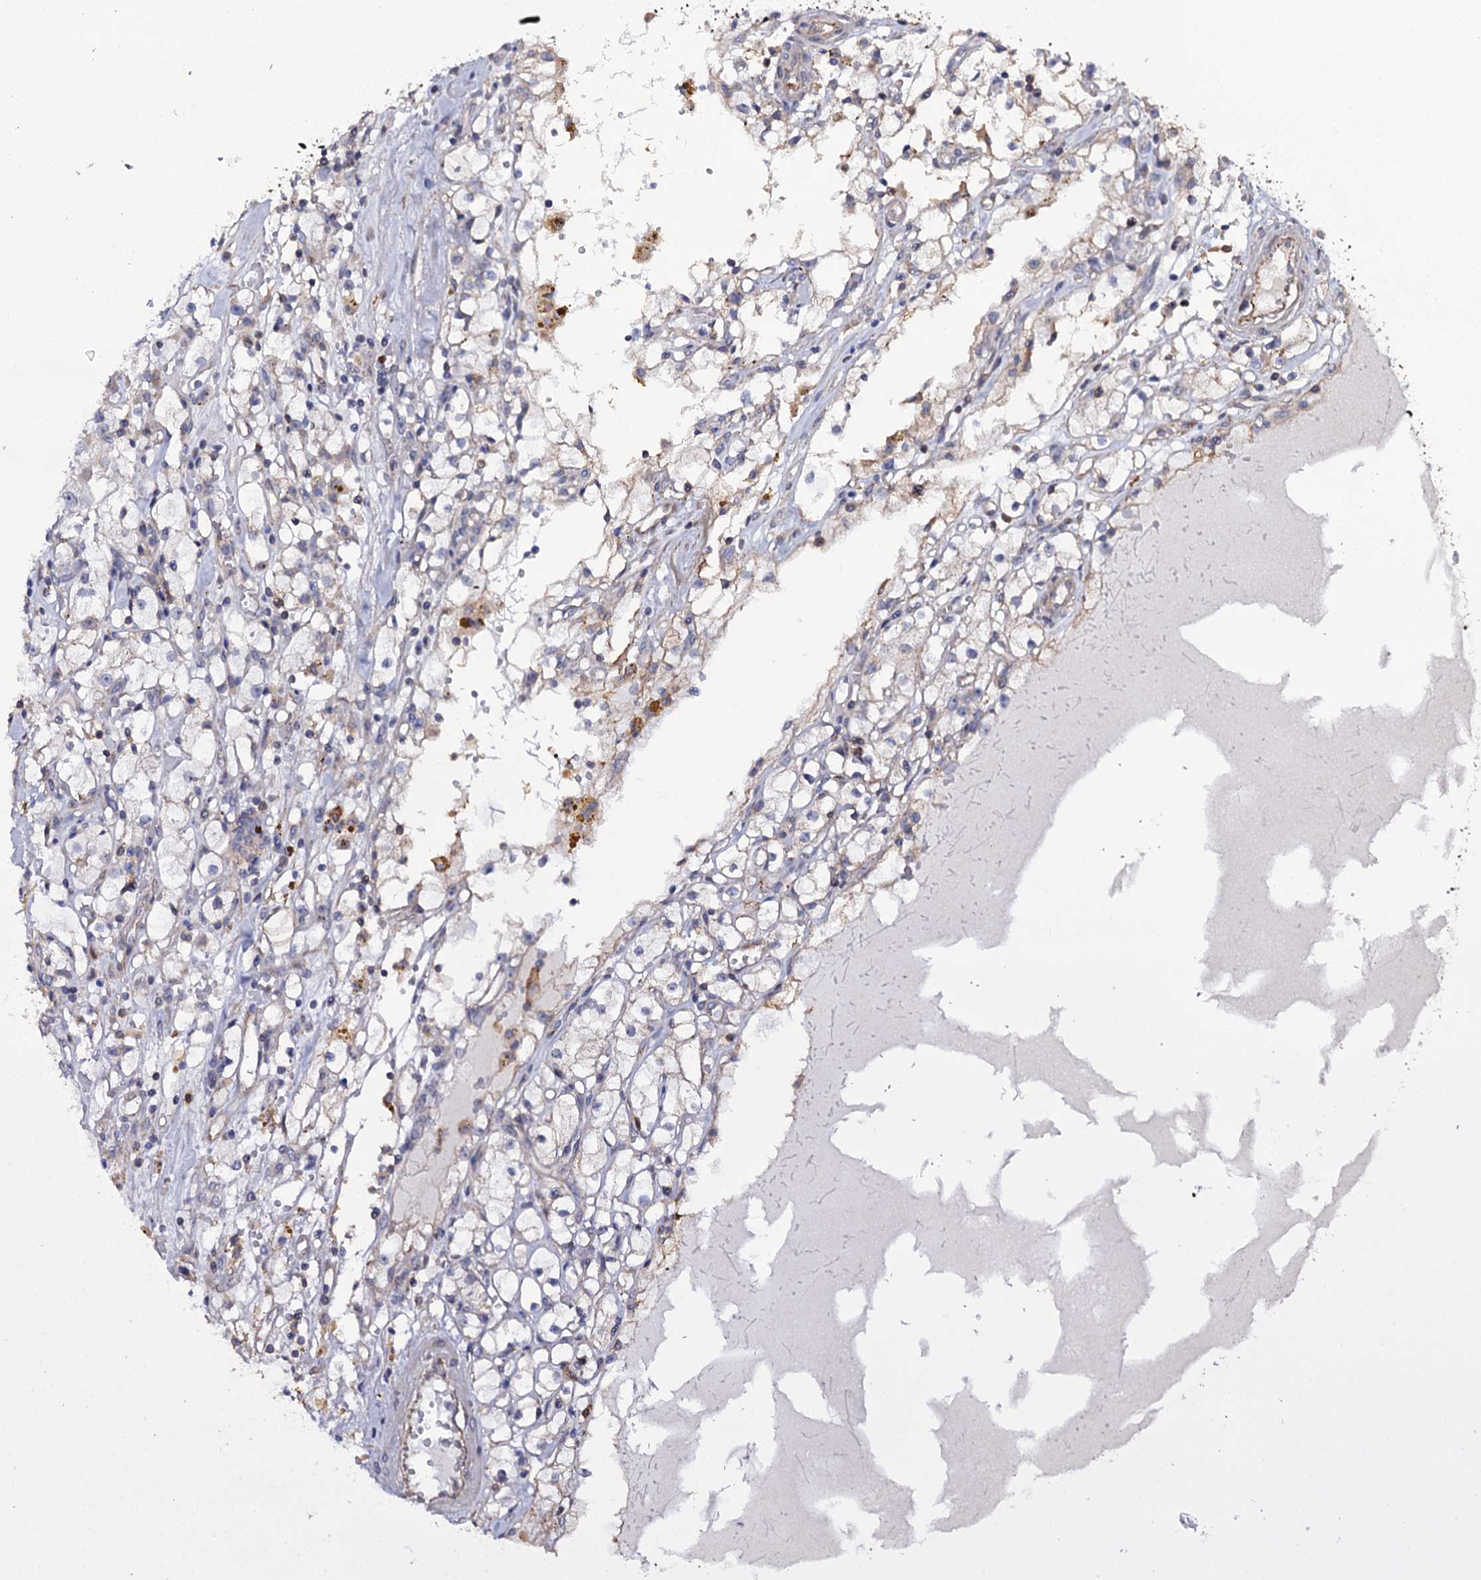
{"staining": {"intensity": "weak", "quantity": "<25%", "location": "cytoplasmic/membranous"}, "tissue": "renal cancer", "cell_type": "Tumor cells", "image_type": "cancer", "snomed": [{"axis": "morphology", "description": "Adenocarcinoma, NOS"}, {"axis": "topography", "description": "Kidney"}], "caption": "Immunohistochemistry (IHC) image of neoplastic tissue: human adenocarcinoma (renal) stained with DAB demonstrates no significant protein positivity in tumor cells.", "gene": "TTC23", "patient": {"sex": "male", "age": 56}}